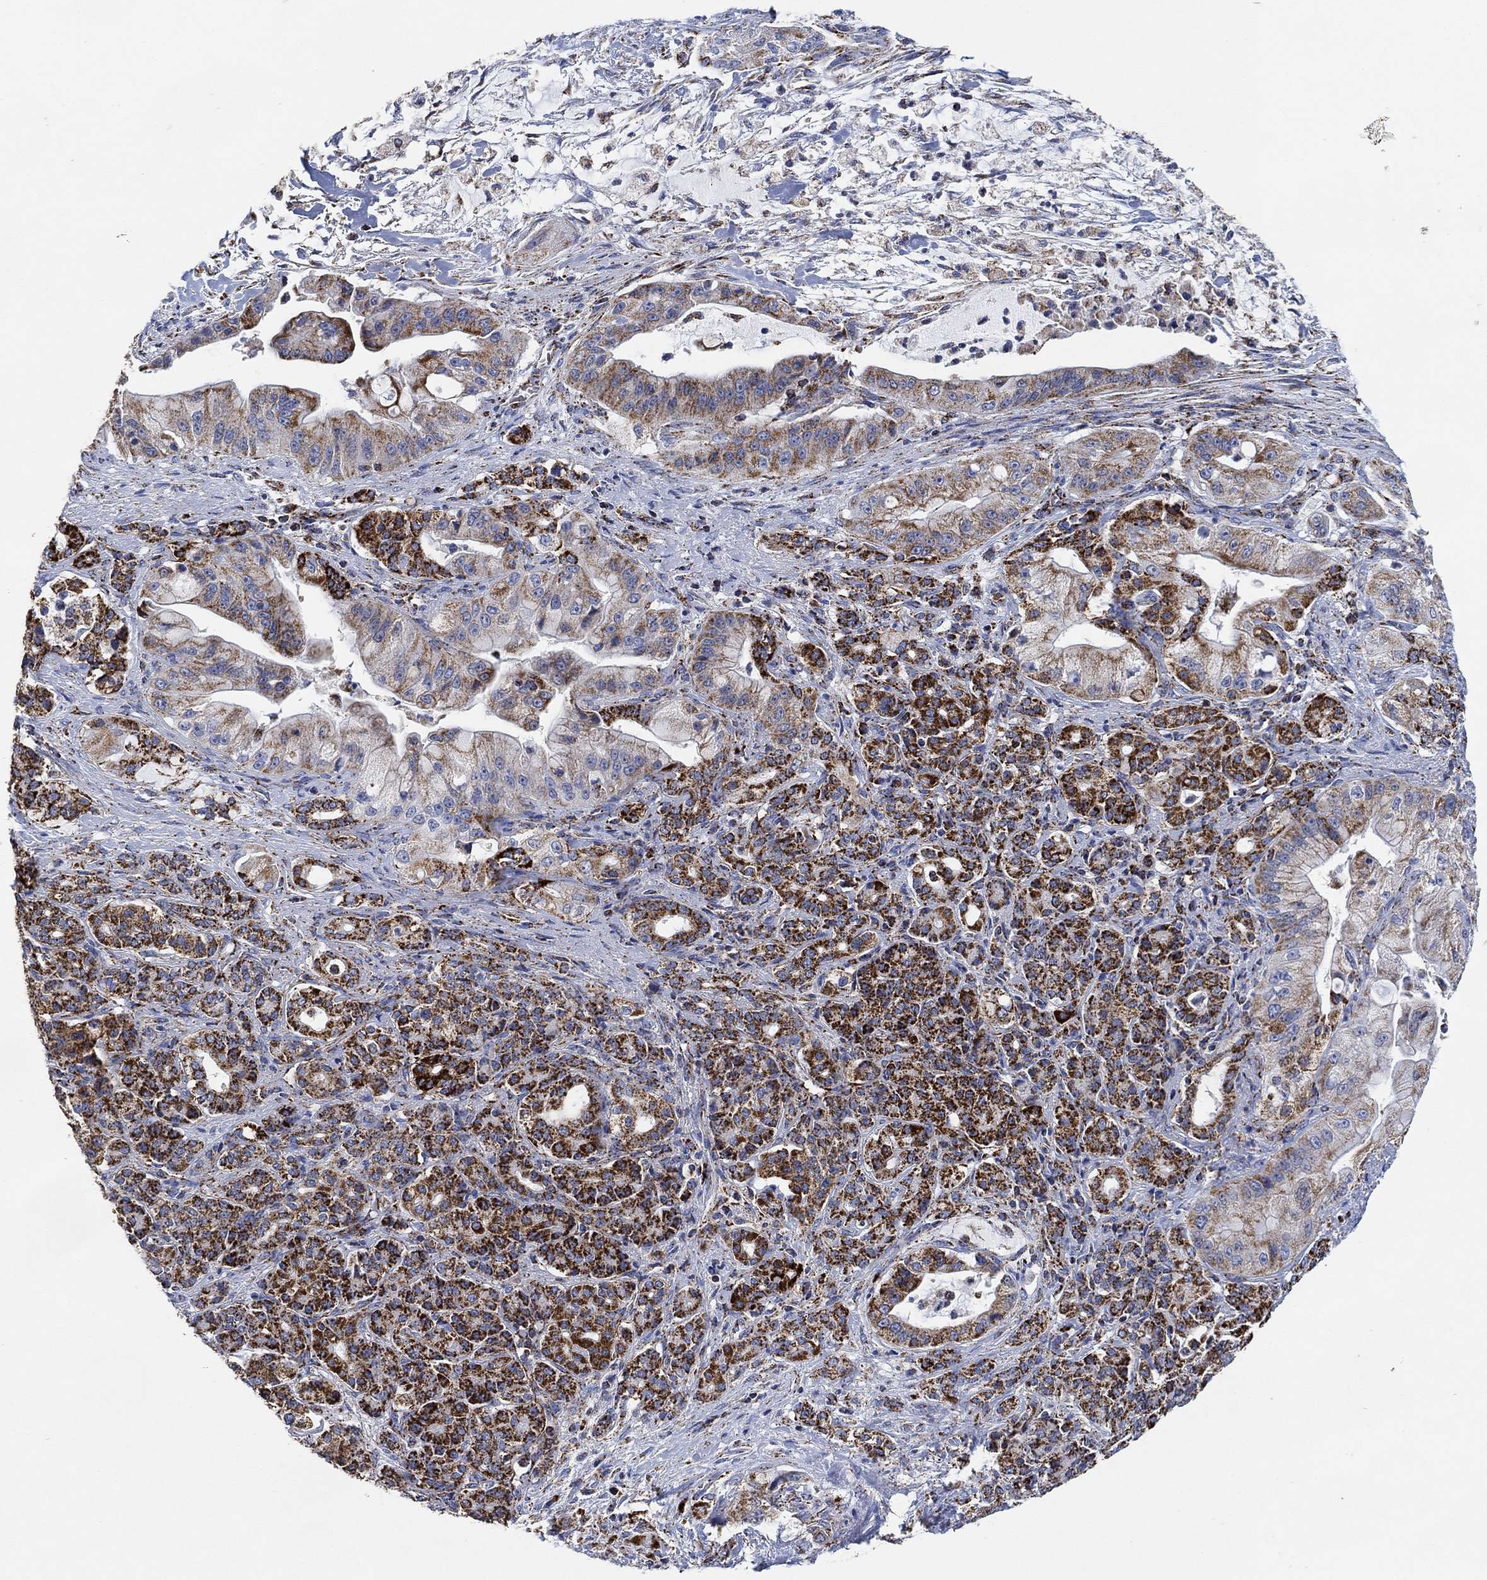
{"staining": {"intensity": "moderate", "quantity": "25%-75%", "location": "cytoplasmic/membranous"}, "tissue": "pancreatic cancer", "cell_type": "Tumor cells", "image_type": "cancer", "snomed": [{"axis": "morphology", "description": "Normal tissue, NOS"}, {"axis": "morphology", "description": "Inflammation, NOS"}, {"axis": "morphology", "description": "Adenocarcinoma, NOS"}, {"axis": "topography", "description": "Pancreas"}], "caption": "Human pancreatic cancer stained with a protein marker demonstrates moderate staining in tumor cells.", "gene": "NDUFS3", "patient": {"sex": "male", "age": 57}}